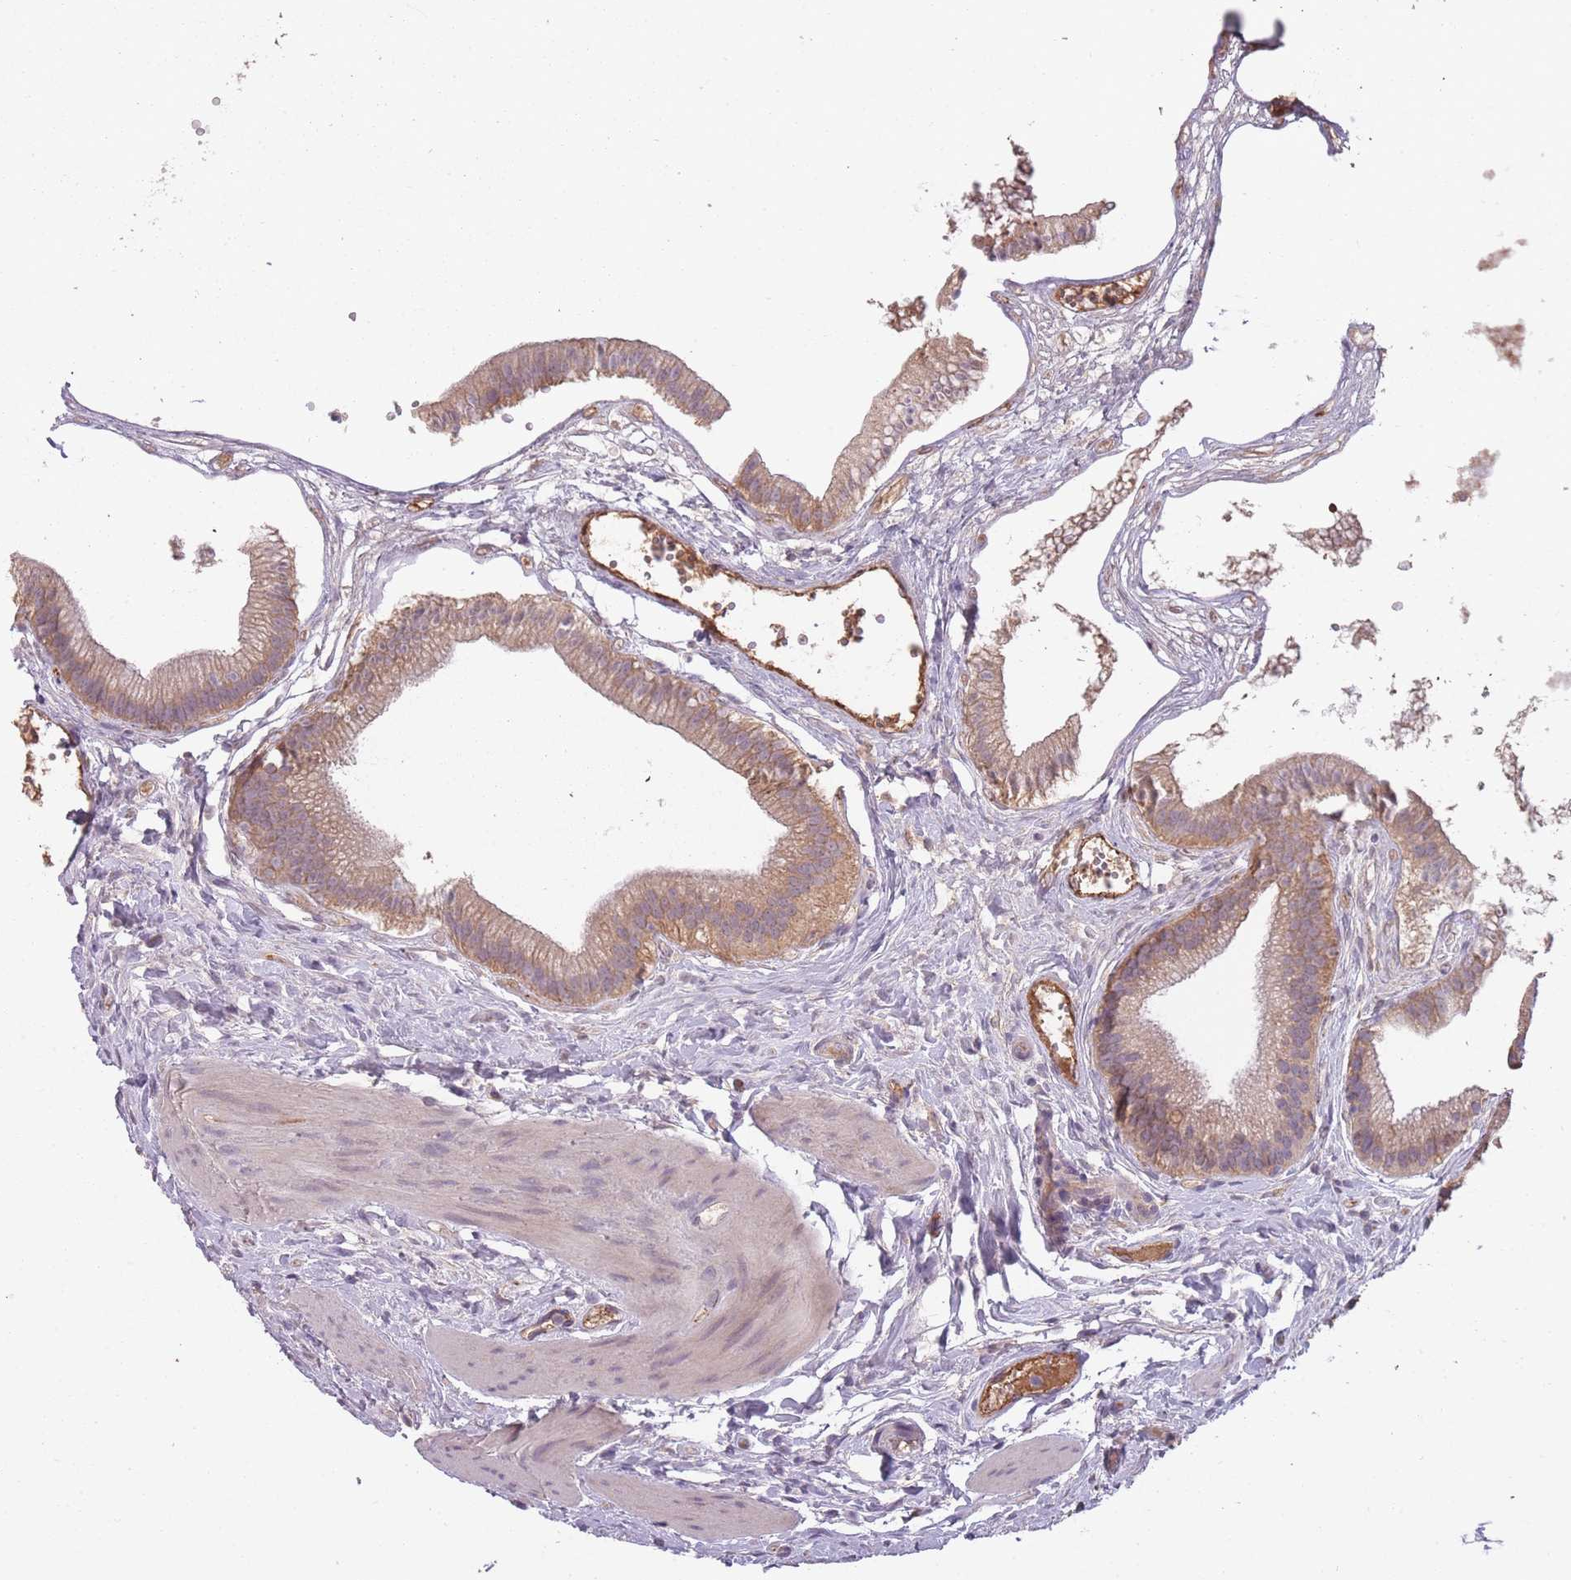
{"staining": {"intensity": "moderate", "quantity": ">75%", "location": "cytoplasmic/membranous"}, "tissue": "gallbladder", "cell_type": "Glandular cells", "image_type": "normal", "snomed": [{"axis": "morphology", "description": "Normal tissue, NOS"}, {"axis": "topography", "description": "Gallbladder"}], "caption": "Glandular cells show medium levels of moderate cytoplasmic/membranous staining in approximately >75% of cells in benign gallbladder.", "gene": "SANBR", "patient": {"sex": "female", "age": 54}}